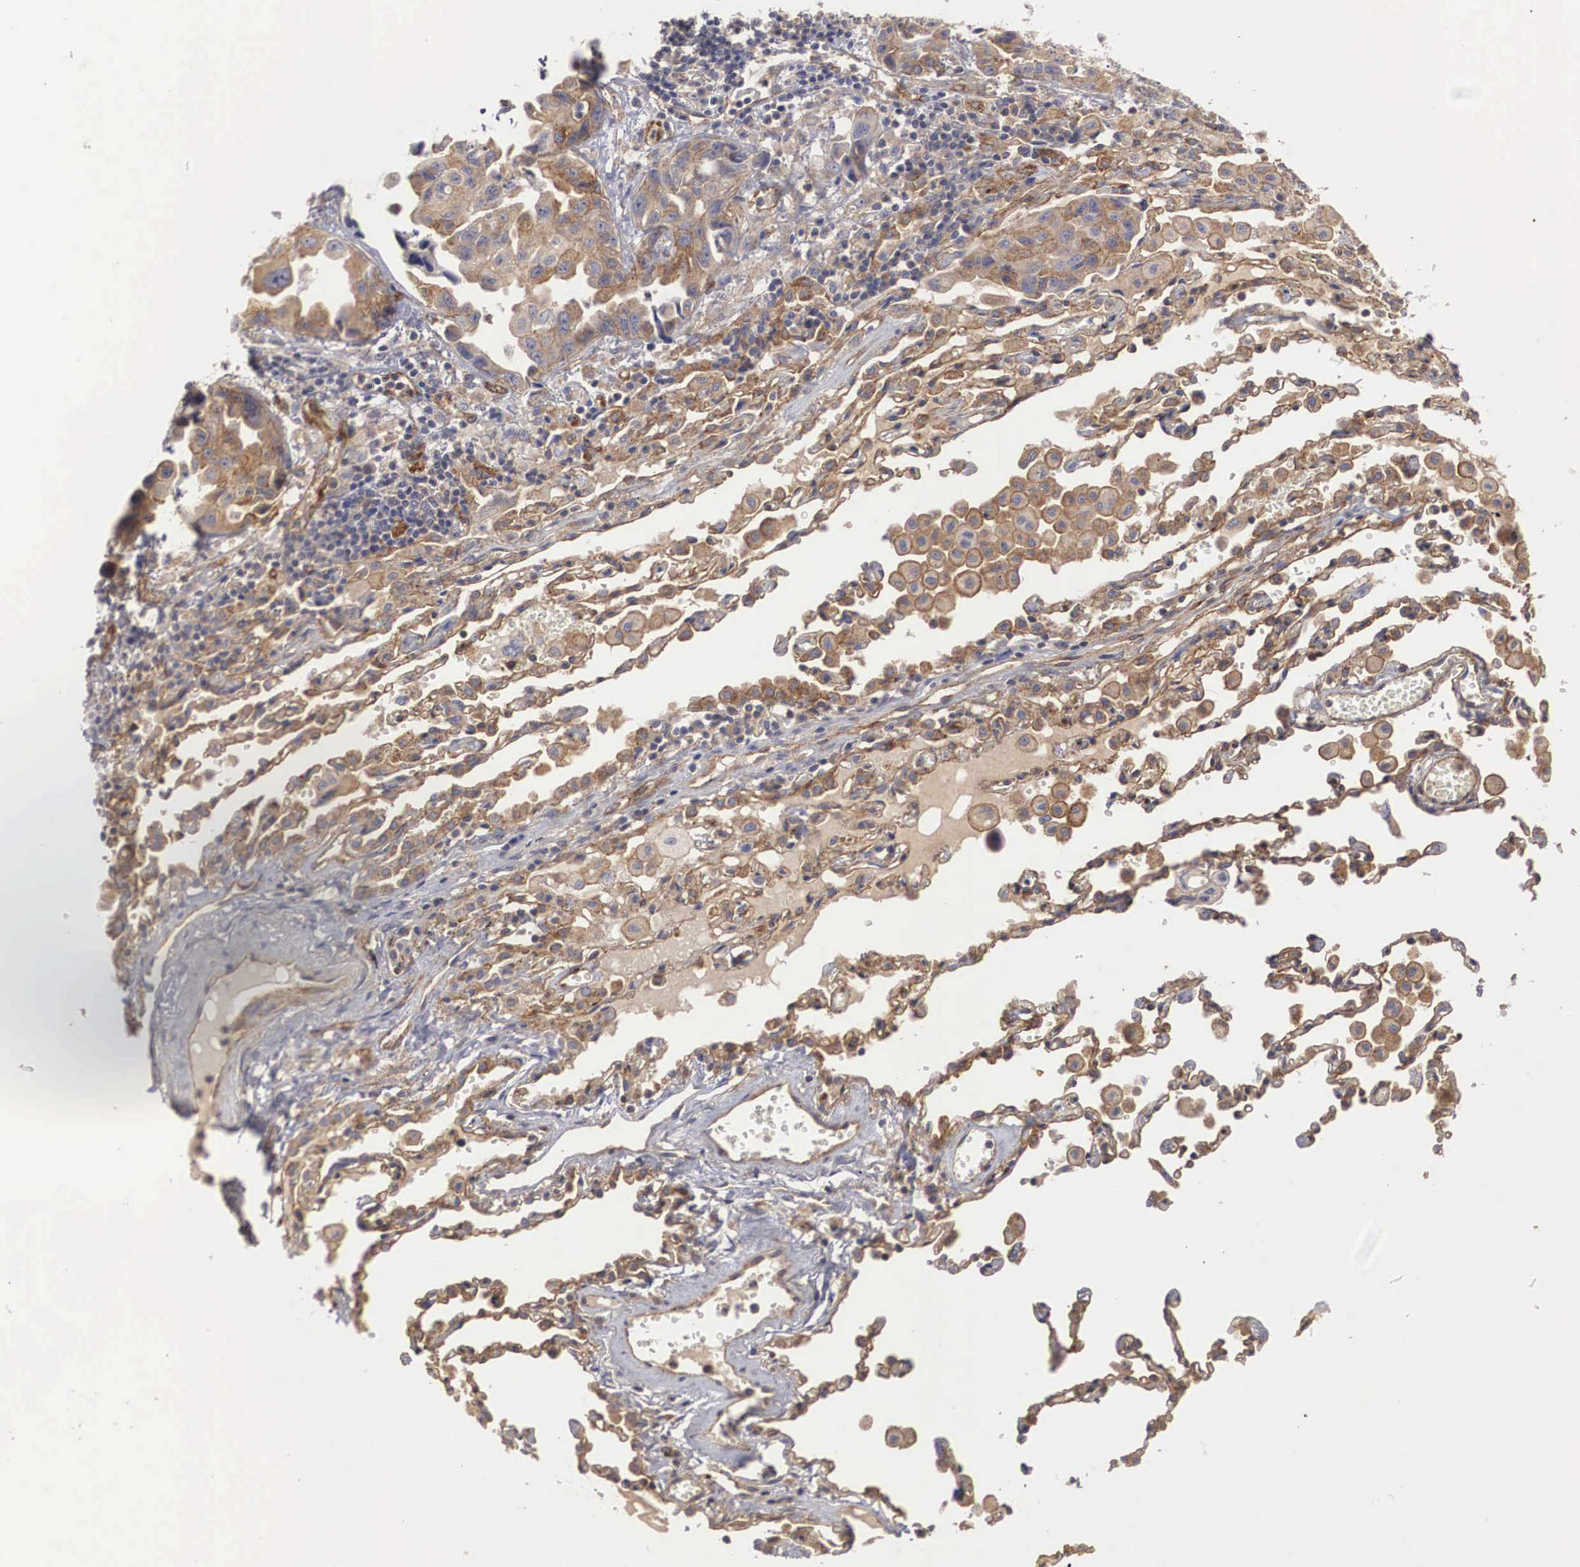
{"staining": {"intensity": "moderate", "quantity": ">75%", "location": "cytoplasmic/membranous"}, "tissue": "lung cancer", "cell_type": "Tumor cells", "image_type": "cancer", "snomed": [{"axis": "morphology", "description": "Adenocarcinoma, NOS"}, {"axis": "topography", "description": "Lung"}], "caption": "Immunohistochemical staining of lung cancer (adenocarcinoma) demonstrates moderate cytoplasmic/membranous protein staining in about >75% of tumor cells.", "gene": "ARMCX4", "patient": {"sex": "male", "age": 64}}